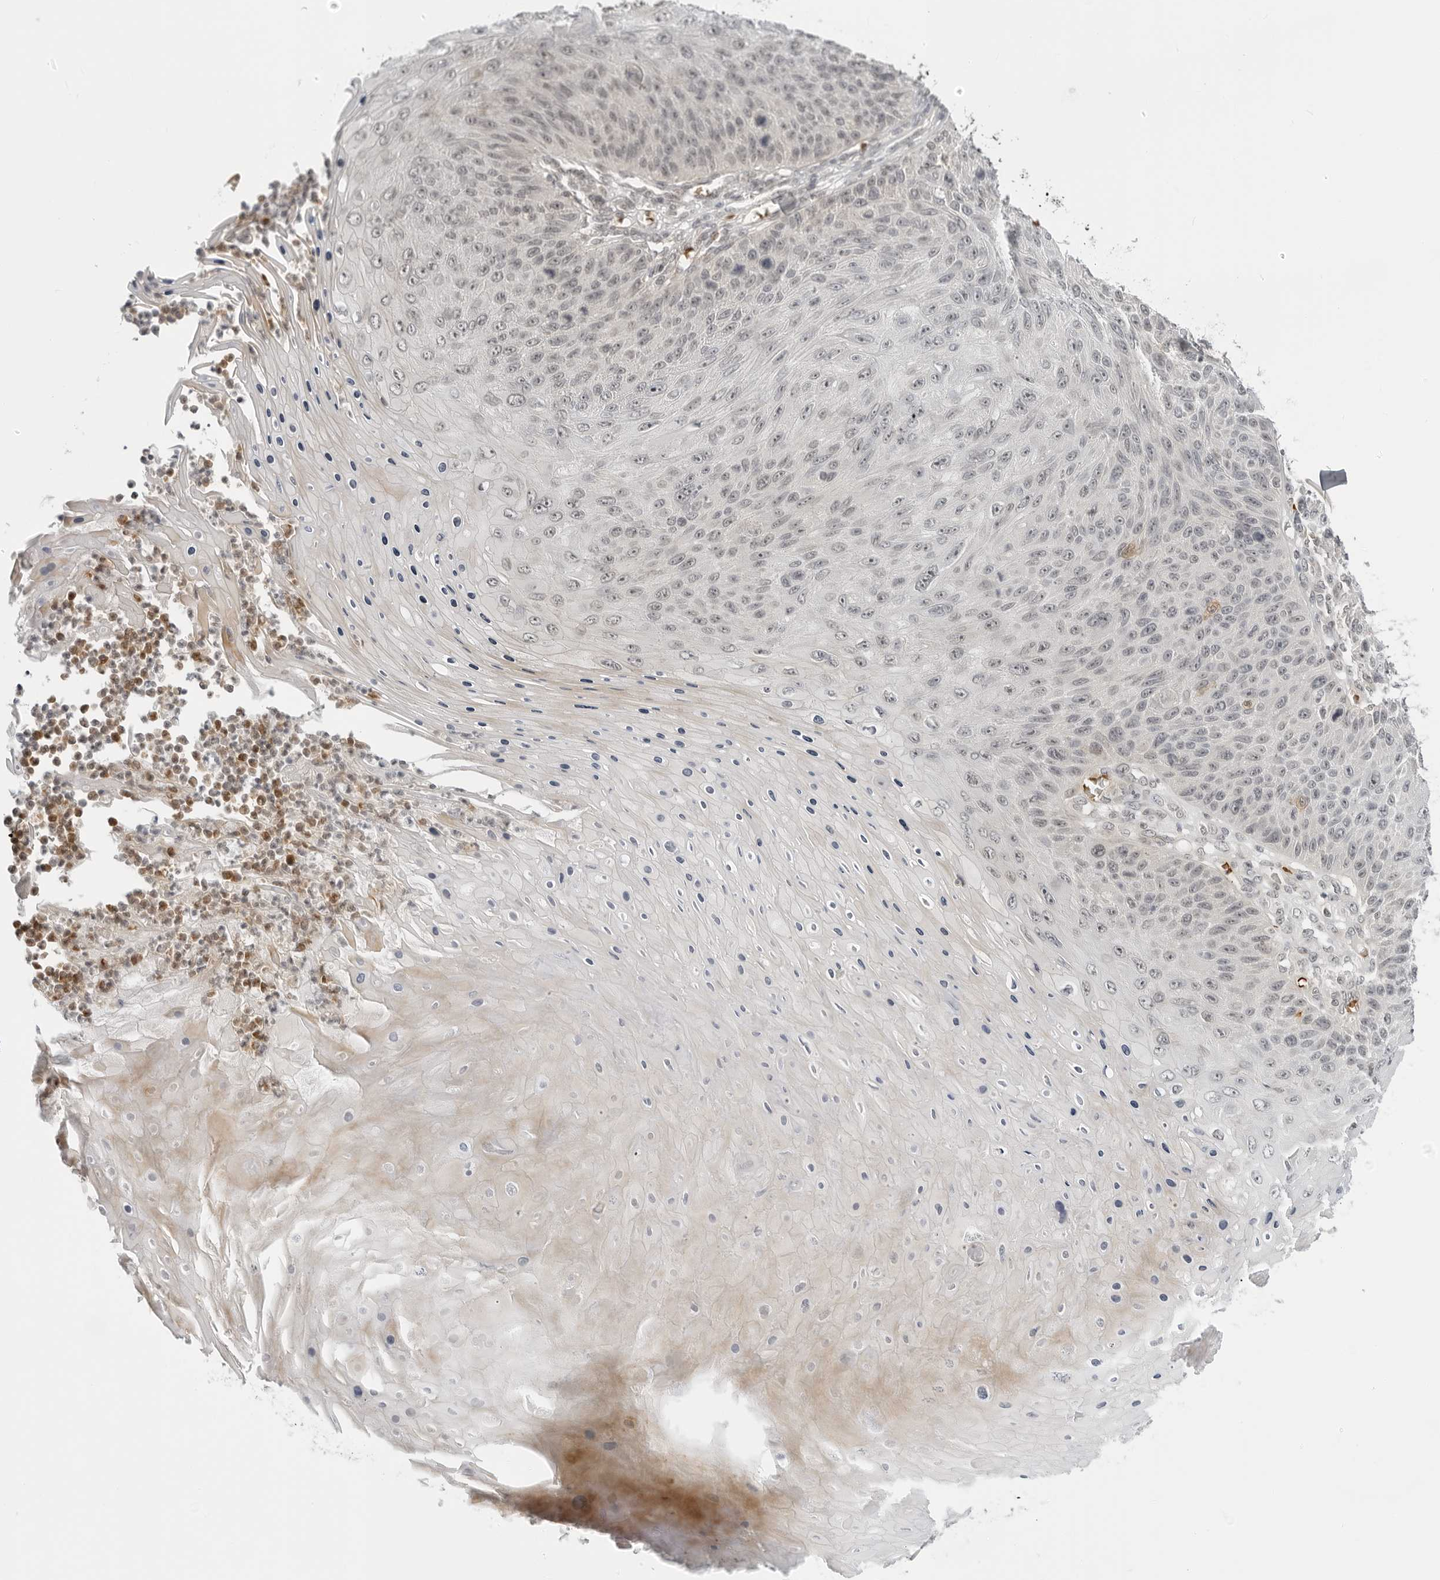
{"staining": {"intensity": "weak", "quantity": "<25%", "location": "nuclear"}, "tissue": "skin cancer", "cell_type": "Tumor cells", "image_type": "cancer", "snomed": [{"axis": "morphology", "description": "Squamous cell carcinoma, NOS"}, {"axis": "topography", "description": "Skin"}], "caption": "This is an IHC histopathology image of human skin cancer (squamous cell carcinoma). There is no expression in tumor cells.", "gene": "SUGCT", "patient": {"sex": "female", "age": 88}}